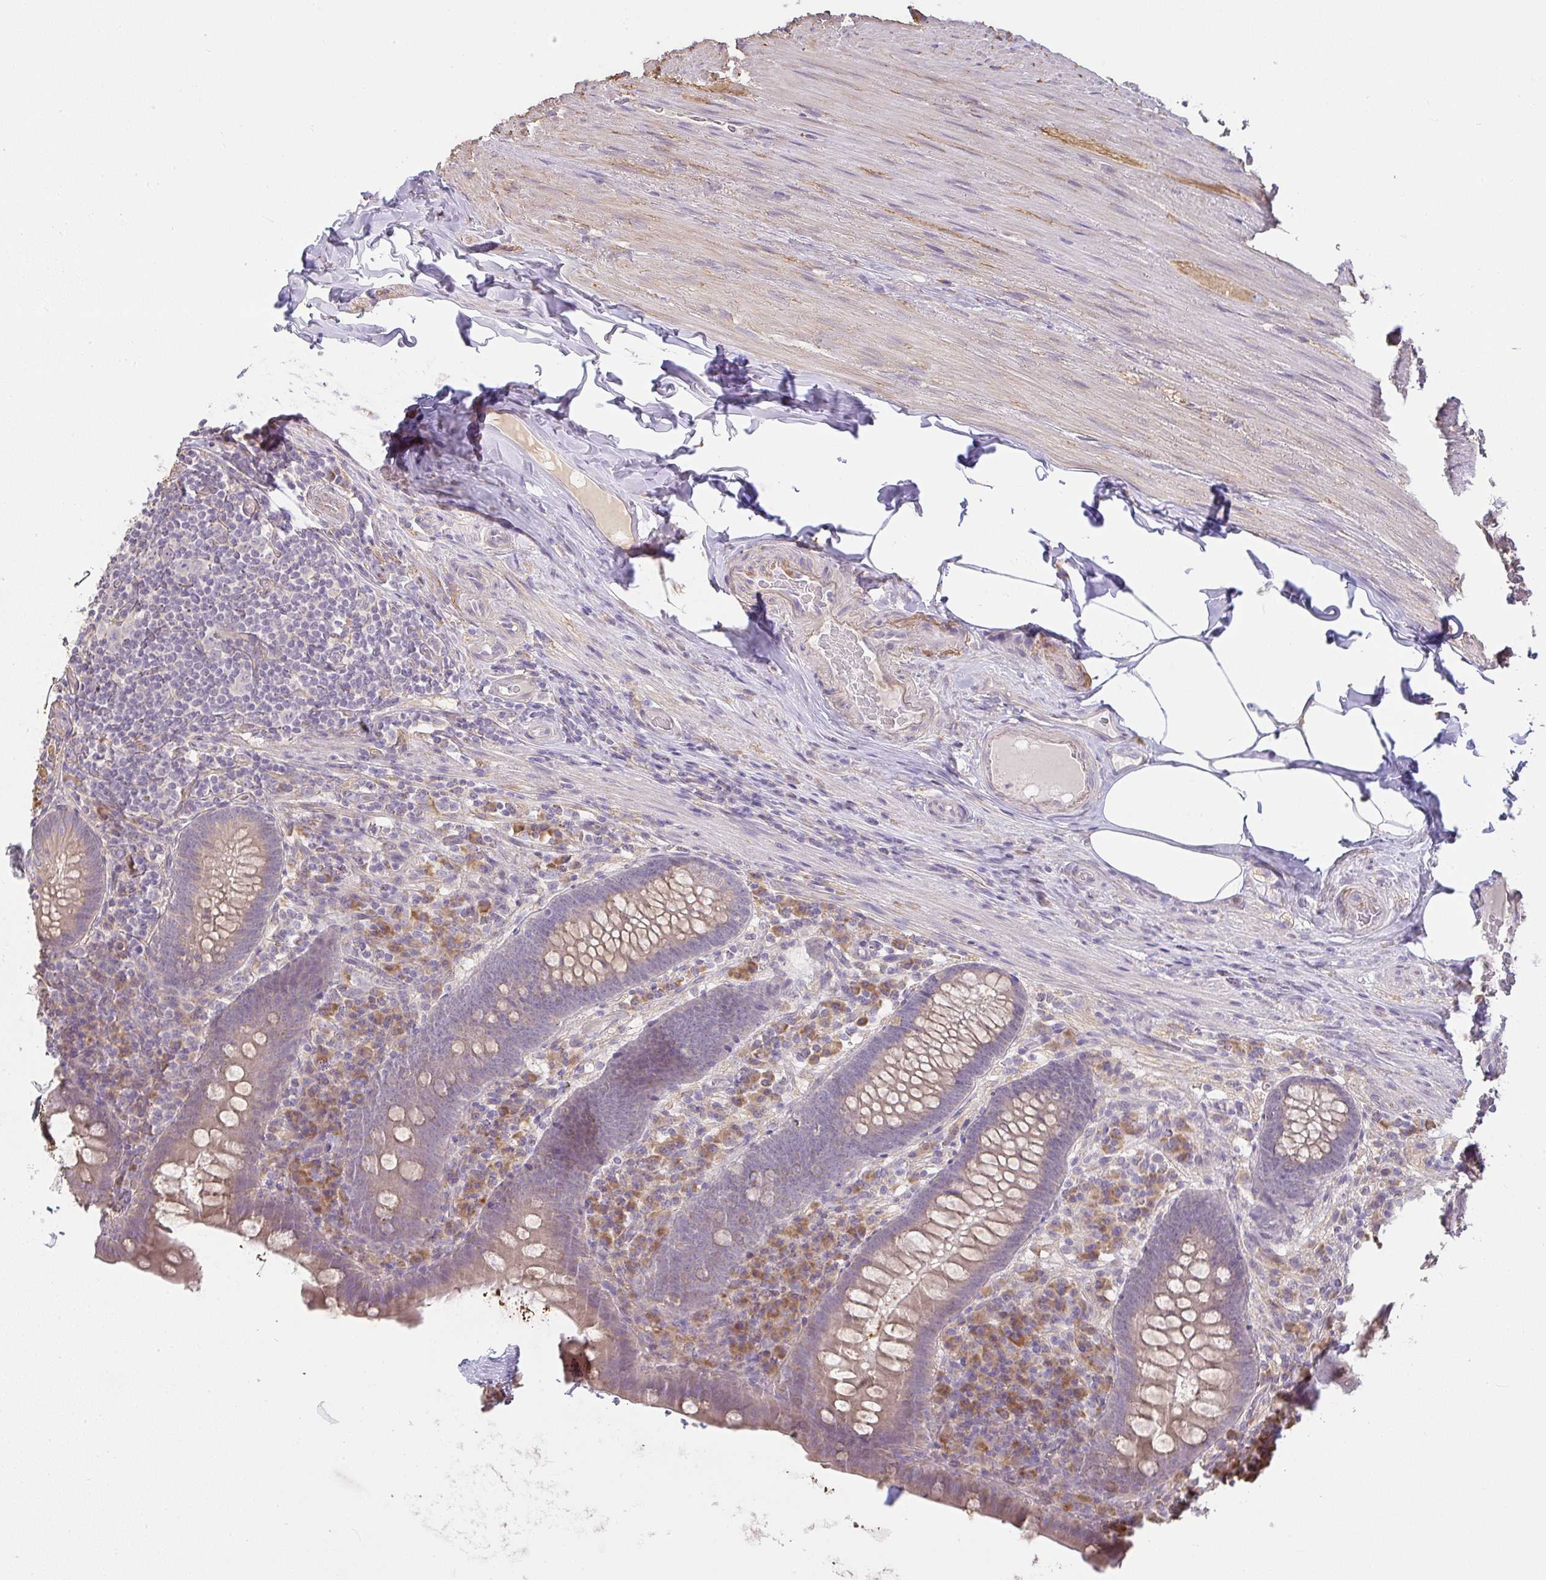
{"staining": {"intensity": "weak", "quantity": "25%-75%", "location": "cytoplasmic/membranous"}, "tissue": "appendix", "cell_type": "Glandular cells", "image_type": "normal", "snomed": [{"axis": "morphology", "description": "Normal tissue, NOS"}, {"axis": "topography", "description": "Appendix"}], "caption": "Appendix stained for a protein (brown) displays weak cytoplasmic/membranous positive positivity in approximately 25%-75% of glandular cells.", "gene": "BRINP3", "patient": {"sex": "male", "age": 71}}